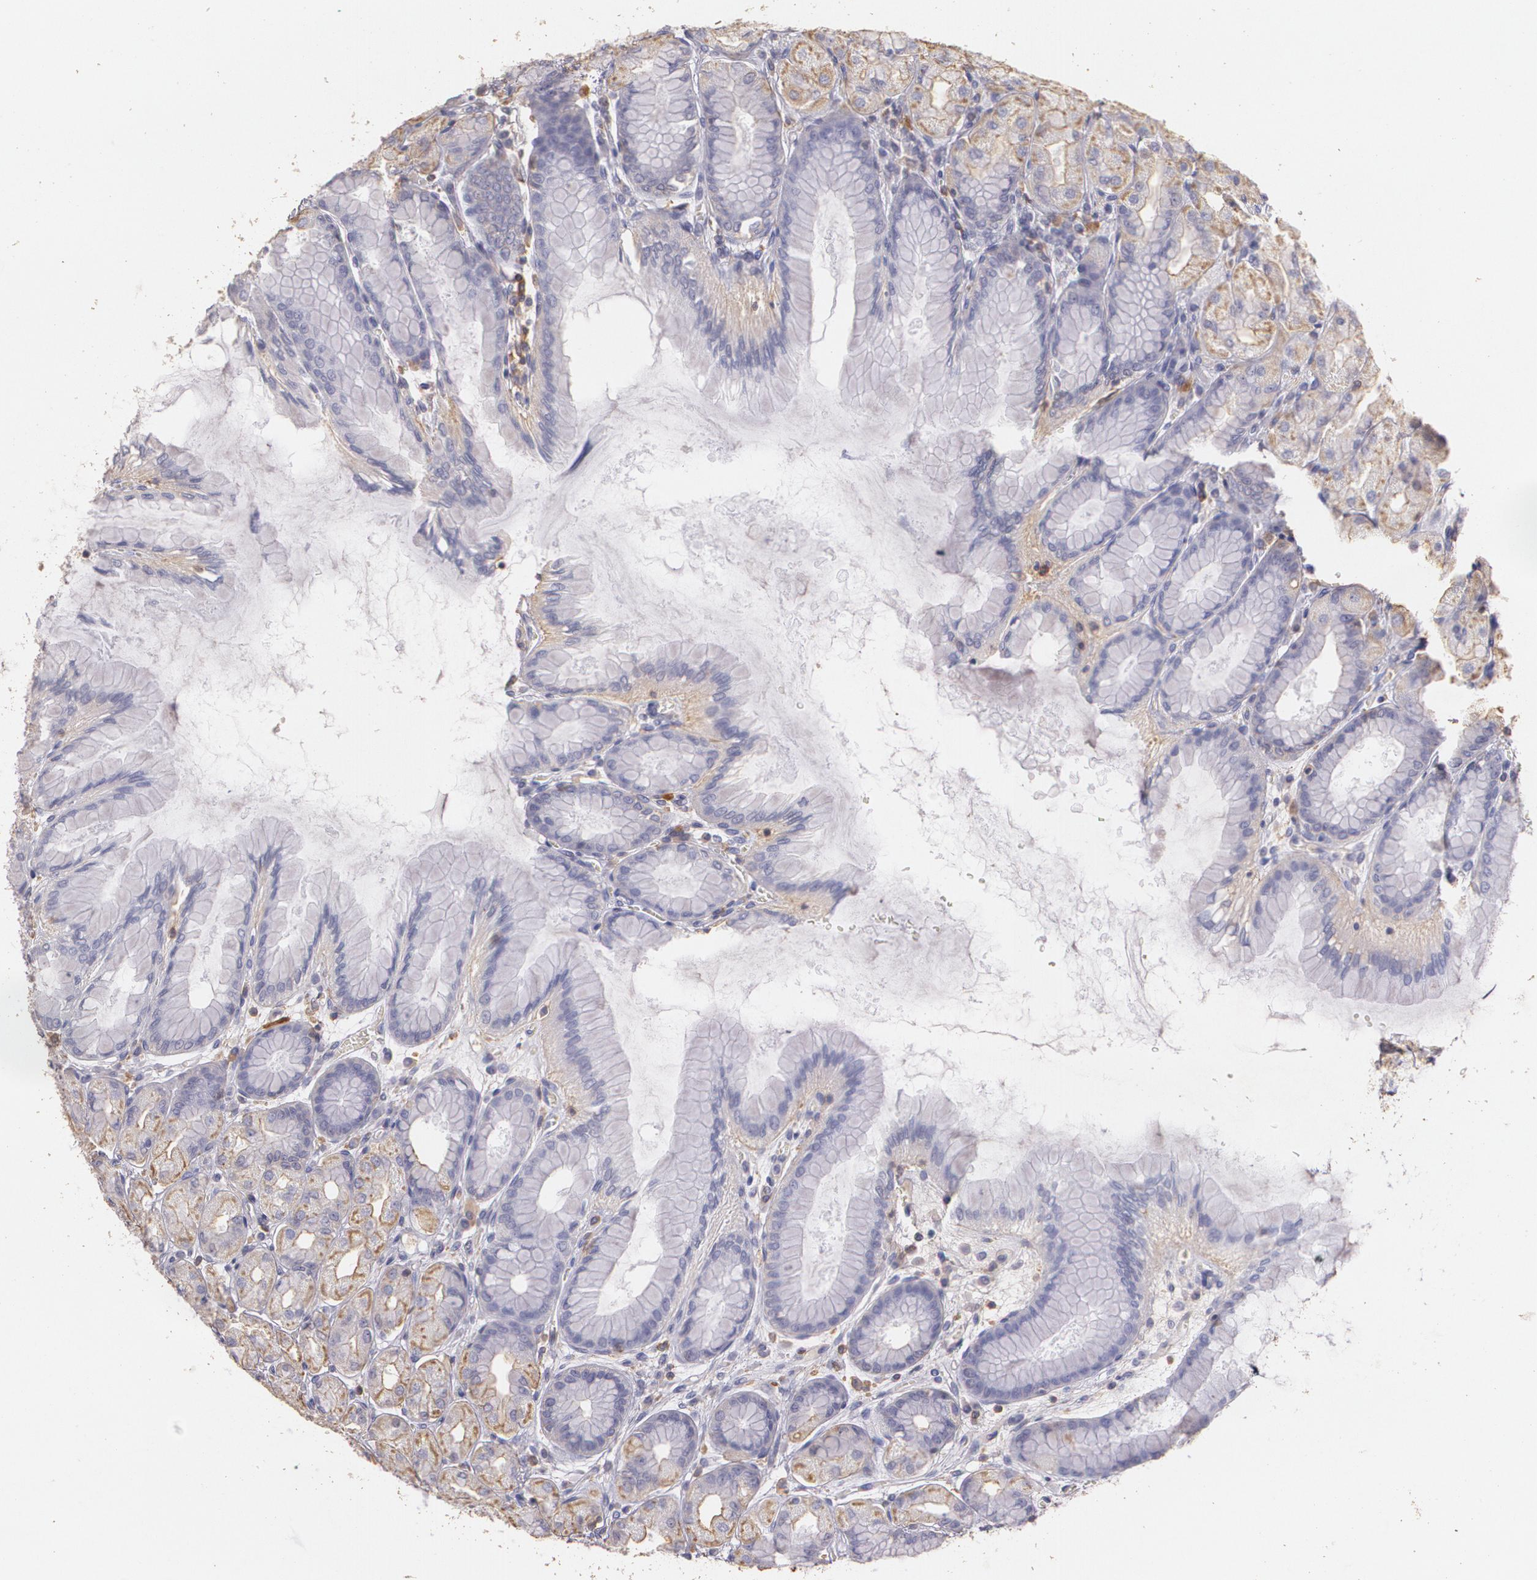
{"staining": {"intensity": "weak", "quantity": "25%-75%", "location": "cytoplasmic/membranous"}, "tissue": "stomach", "cell_type": "Glandular cells", "image_type": "normal", "snomed": [{"axis": "morphology", "description": "Normal tissue, NOS"}, {"axis": "topography", "description": "Stomach, upper"}], "caption": "Stomach stained for a protein demonstrates weak cytoplasmic/membranous positivity in glandular cells. The protein of interest is shown in brown color, while the nuclei are stained blue.", "gene": "TGFBR1", "patient": {"sex": "female", "age": 56}}